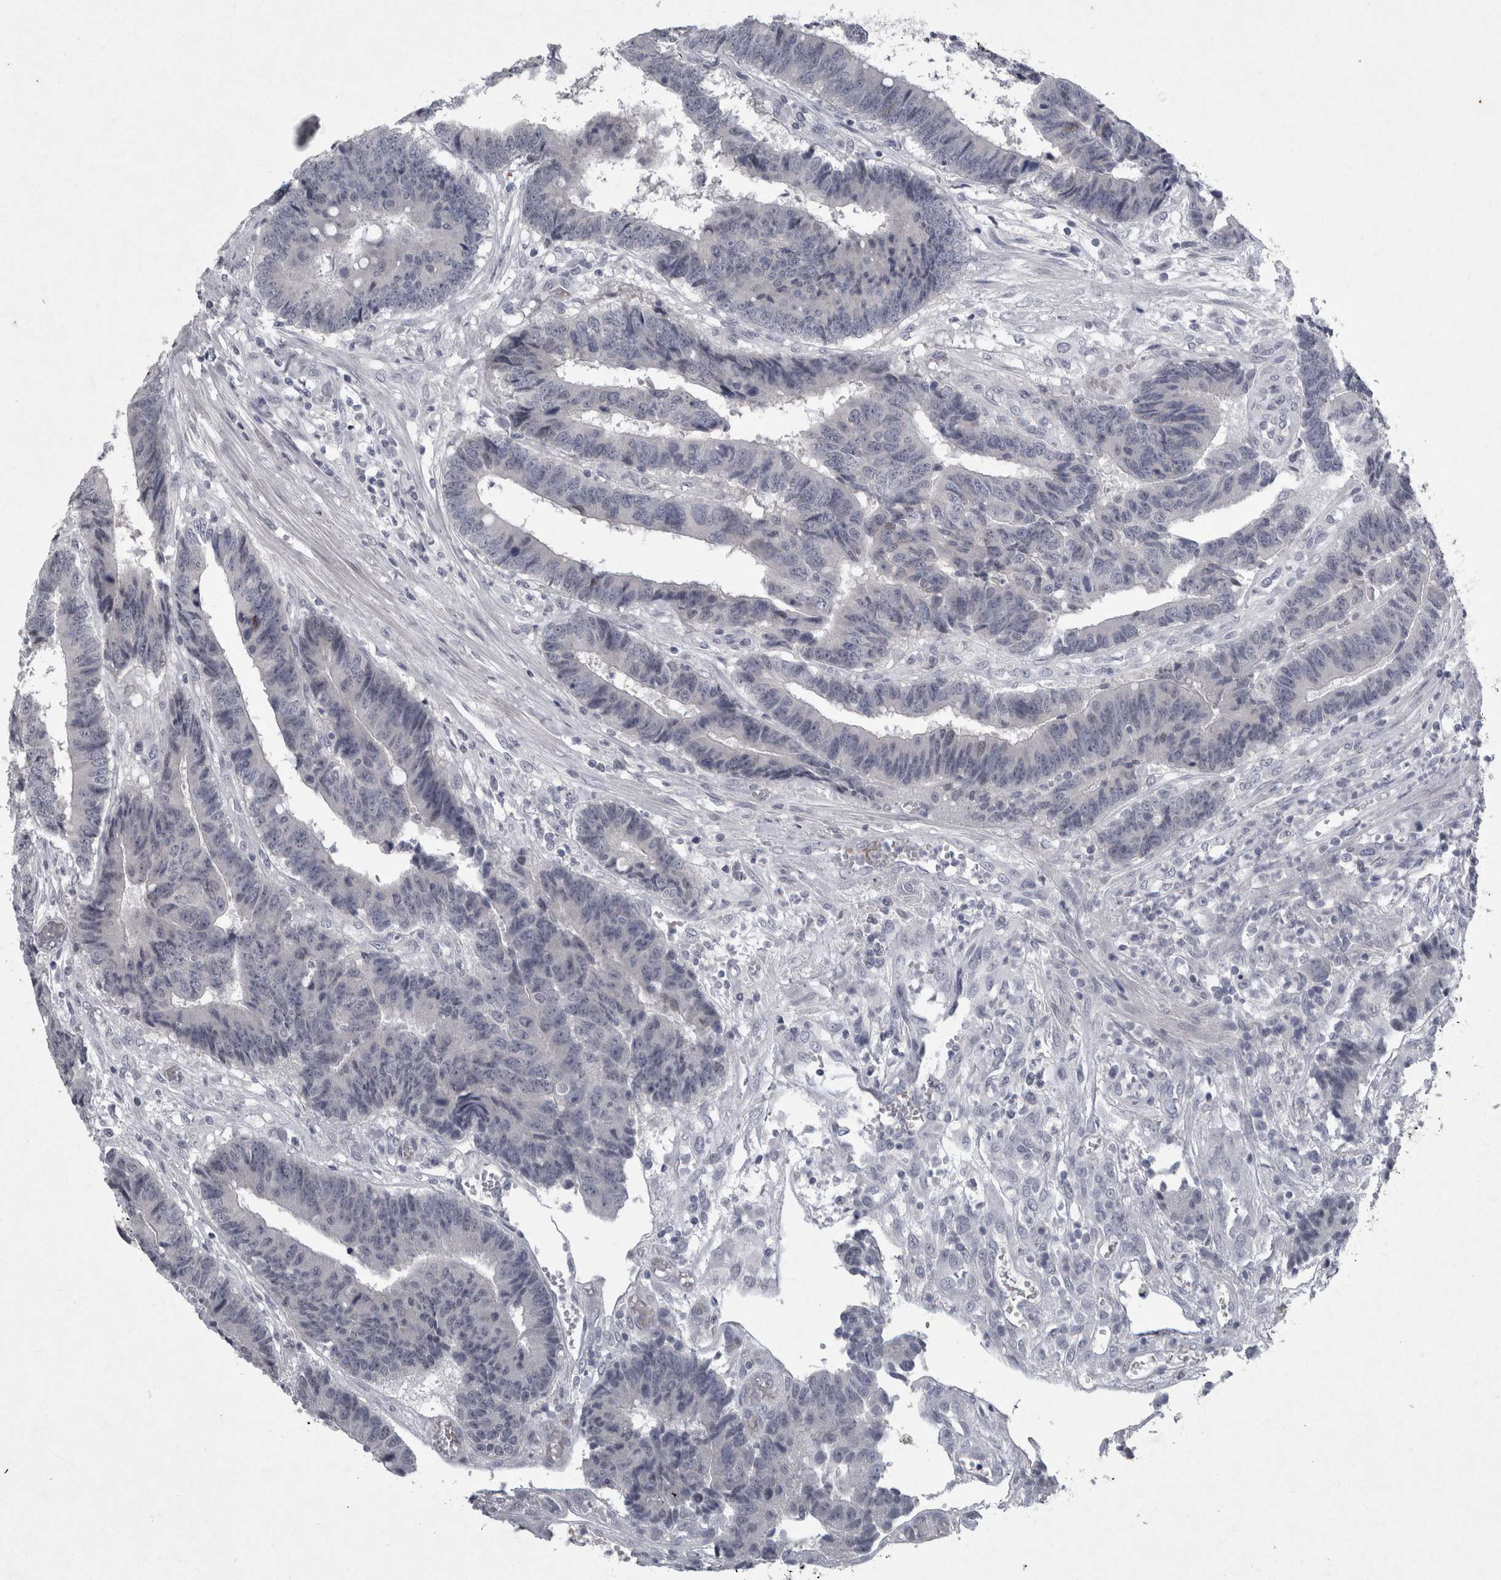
{"staining": {"intensity": "negative", "quantity": "none", "location": "none"}, "tissue": "colorectal cancer", "cell_type": "Tumor cells", "image_type": "cancer", "snomed": [{"axis": "morphology", "description": "Adenocarcinoma, NOS"}, {"axis": "topography", "description": "Rectum"}], "caption": "DAB (3,3'-diaminobenzidine) immunohistochemical staining of colorectal cancer (adenocarcinoma) shows no significant expression in tumor cells.", "gene": "PDX1", "patient": {"sex": "male", "age": 84}}